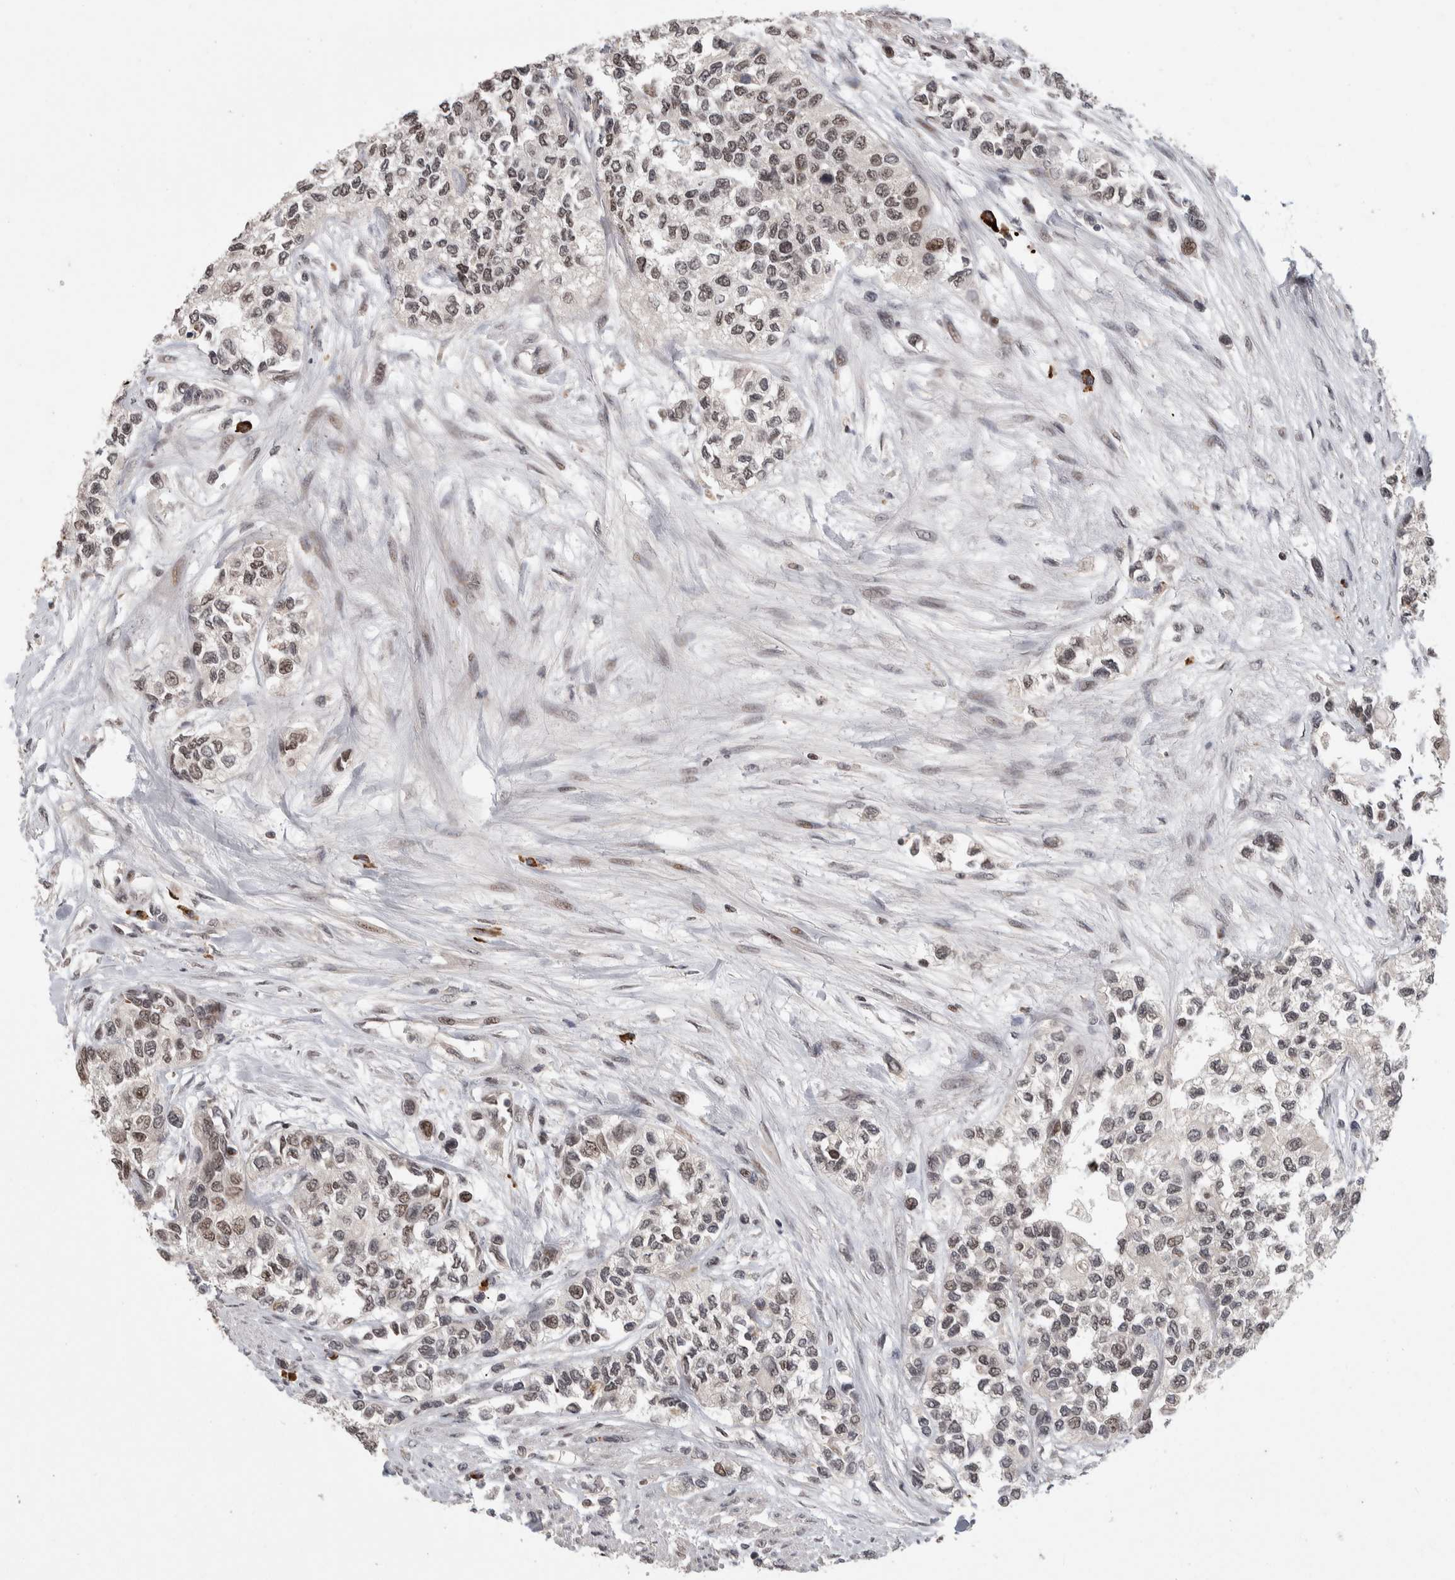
{"staining": {"intensity": "weak", "quantity": "25%-75%", "location": "nuclear"}, "tissue": "urothelial cancer", "cell_type": "Tumor cells", "image_type": "cancer", "snomed": [{"axis": "morphology", "description": "Urothelial carcinoma, High grade"}, {"axis": "topography", "description": "Urinary bladder"}], "caption": "DAB (3,3'-diaminobenzidine) immunohistochemical staining of urothelial carcinoma (high-grade) shows weak nuclear protein expression in about 25%-75% of tumor cells. The protein is shown in brown color, while the nuclei are stained blue.", "gene": "ZNF592", "patient": {"sex": "female", "age": 56}}